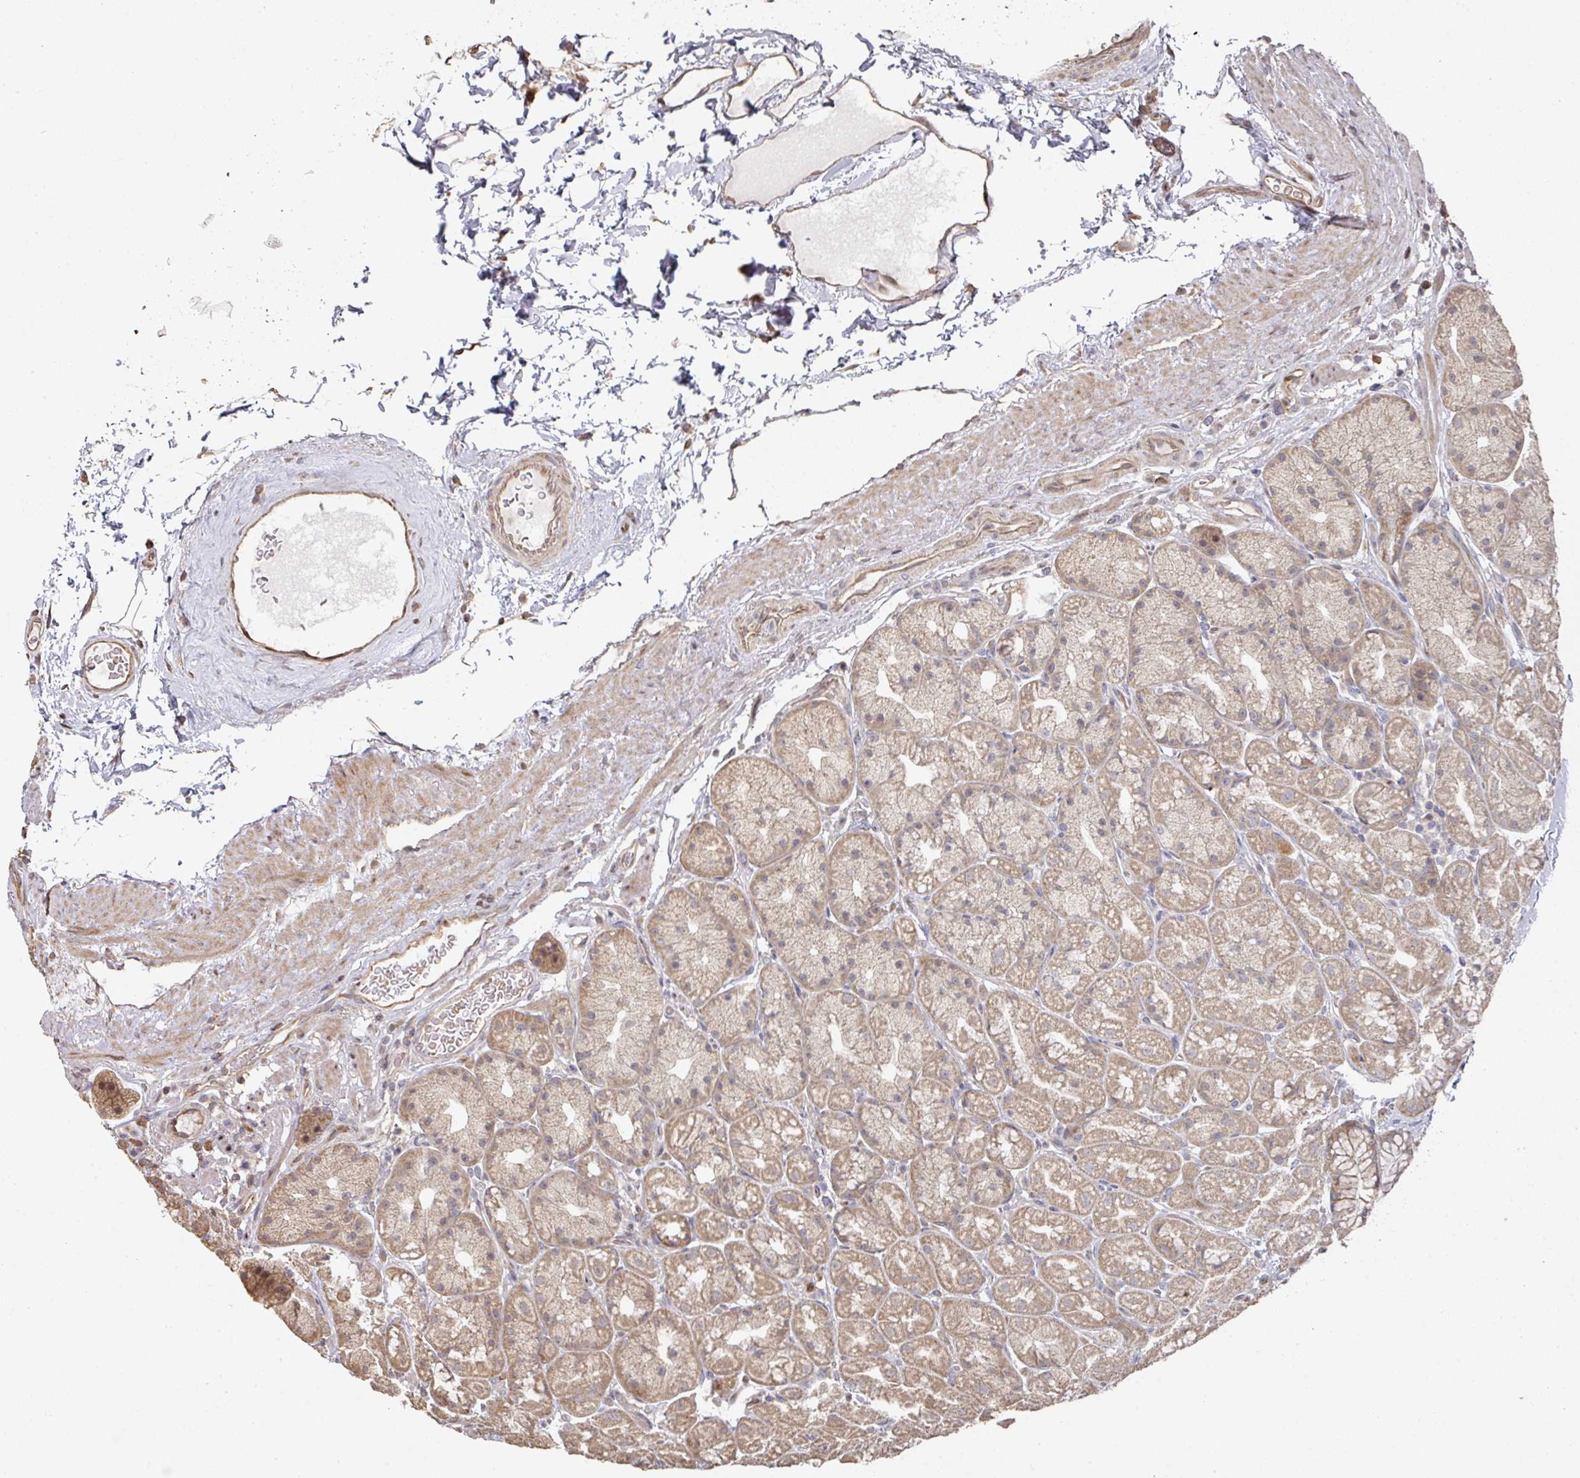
{"staining": {"intensity": "moderate", "quantity": "<25%", "location": "cytoplasmic/membranous"}, "tissue": "stomach", "cell_type": "Glandular cells", "image_type": "normal", "snomed": [{"axis": "morphology", "description": "Normal tissue, NOS"}, {"axis": "topography", "description": "Stomach, lower"}], "caption": "This photomicrograph displays immunohistochemistry (IHC) staining of normal stomach, with low moderate cytoplasmic/membranous expression in approximately <25% of glandular cells.", "gene": "CA7", "patient": {"sex": "male", "age": 67}}